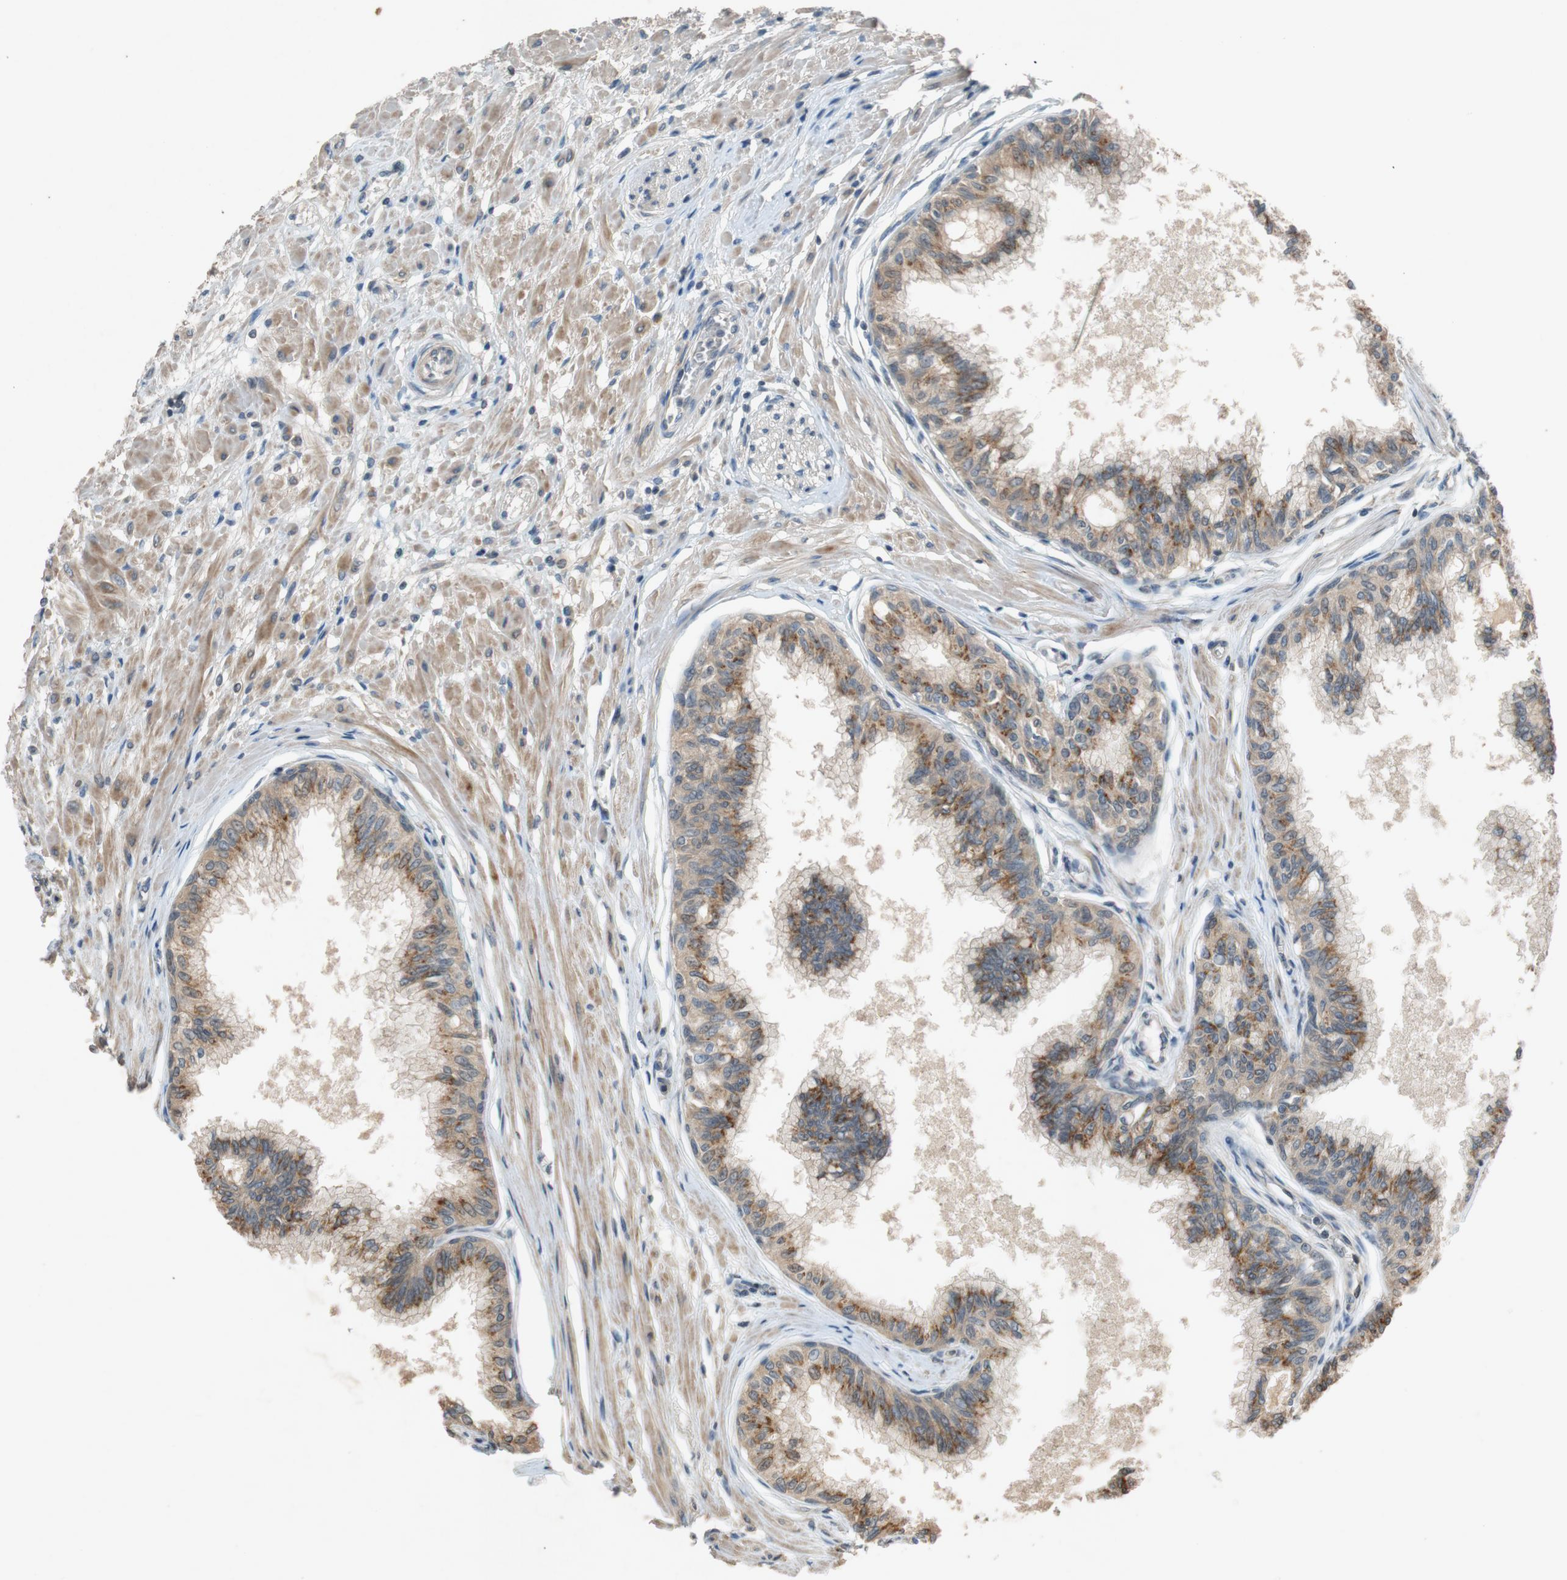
{"staining": {"intensity": "weak", "quantity": ">75%", "location": "none"}, "tissue": "prostate", "cell_type": "Glandular cells", "image_type": "normal", "snomed": [{"axis": "morphology", "description": "Normal tissue, NOS"}, {"axis": "topography", "description": "Prostate"}, {"axis": "topography", "description": "Seminal veicle"}], "caption": "The photomicrograph reveals immunohistochemical staining of normal prostate. There is weak None staining is appreciated in about >75% of glandular cells.", "gene": "ATP2C1", "patient": {"sex": "male", "age": 60}}